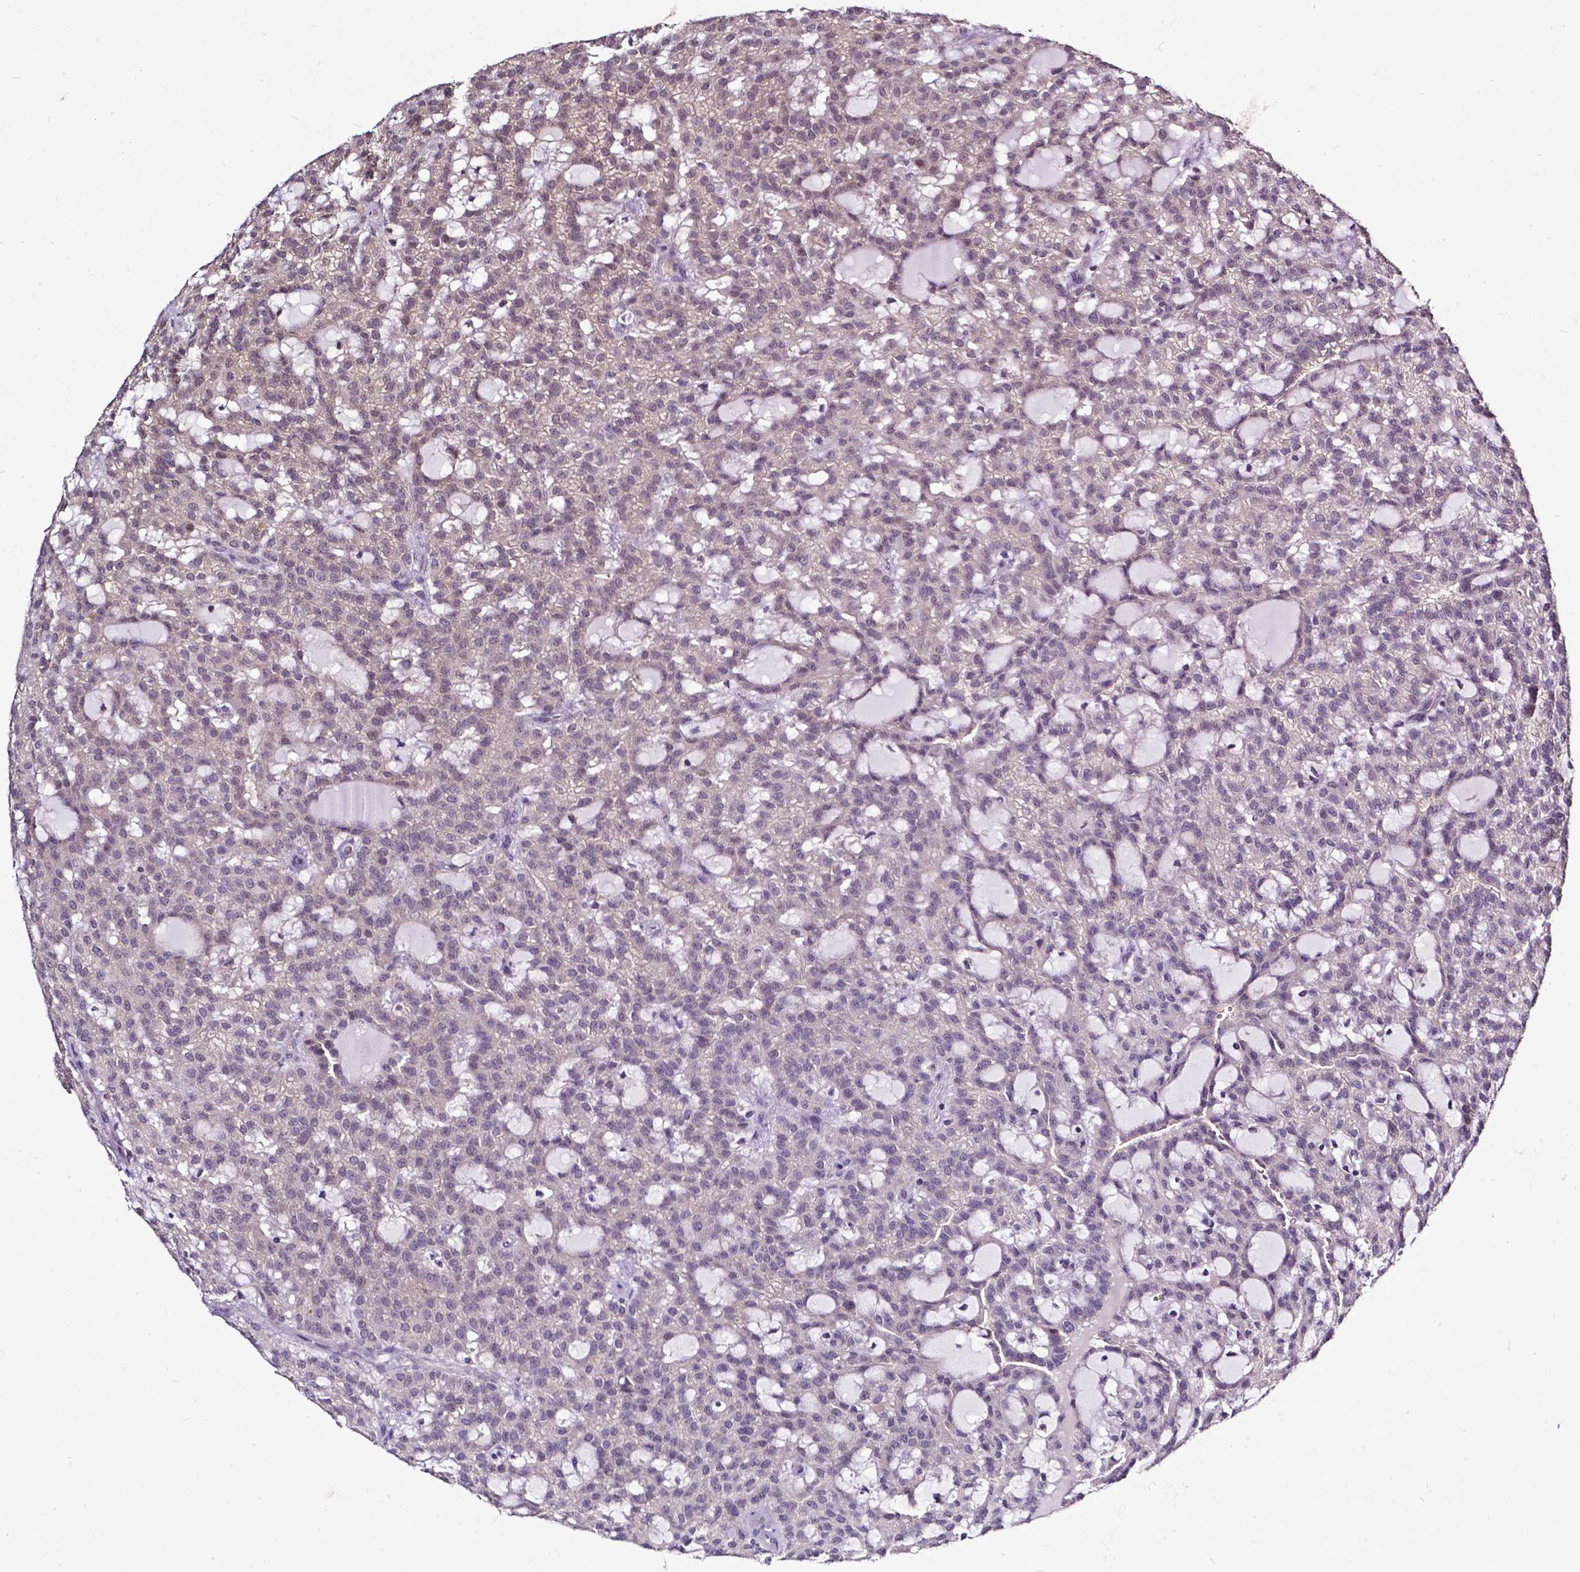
{"staining": {"intensity": "weak", "quantity": "<25%", "location": "nuclear"}, "tissue": "renal cancer", "cell_type": "Tumor cells", "image_type": "cancer", "snomed": [{"axis": "morphology", "description": "Adenocarcinoma, NOS"}, {"axis": "topography", "description": "Kidney"}], "caption": "Adenocarcinoma (renal) was stained to show a protein in brown. There is no significant expression in tumor cells.", "gene": "OTUB1", "patient": {"sex": "male", "age": 63}}